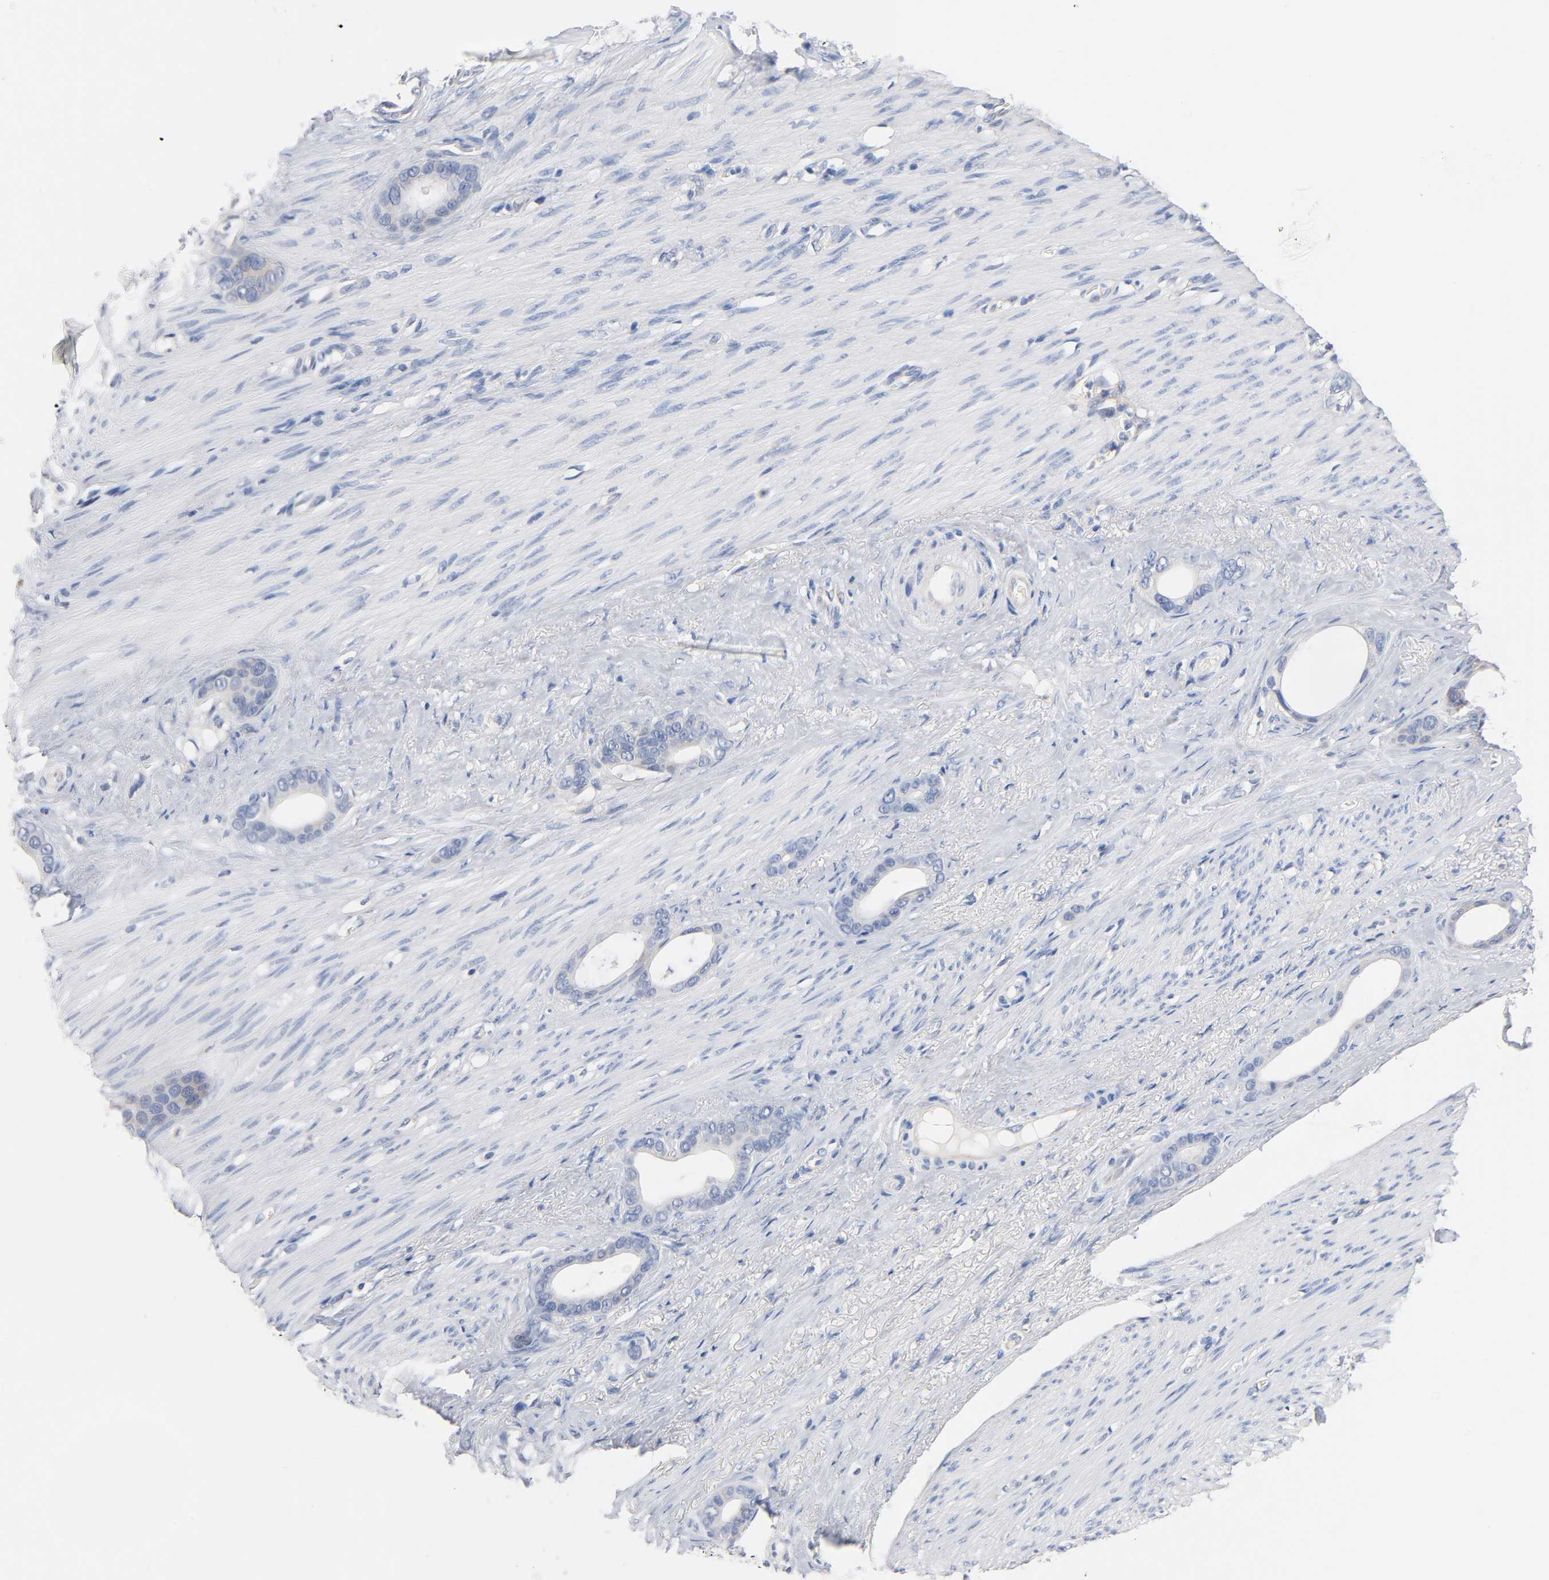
{"staining": {"intensity": "negative", "quantity": "none", "location": "none"}, "tissue": "stomach cancer", "cell_type": "Tumor cells", "image_type": "cancer", "snomed": [{"axis": "morphology", "description": "Adenocarcinoma, NOS"}, {"axis": "topography", "description": "Stomach"}], "caption": "High magnification brightfield microscopy of stomach cancer (adenocarcinoma) stained with DAB (brown) and counterstained with hematoxylin (blue): tumor cells show no significant positivity.", "gene": "MALT1", "patient": {"sex": "female", "age": 75}}